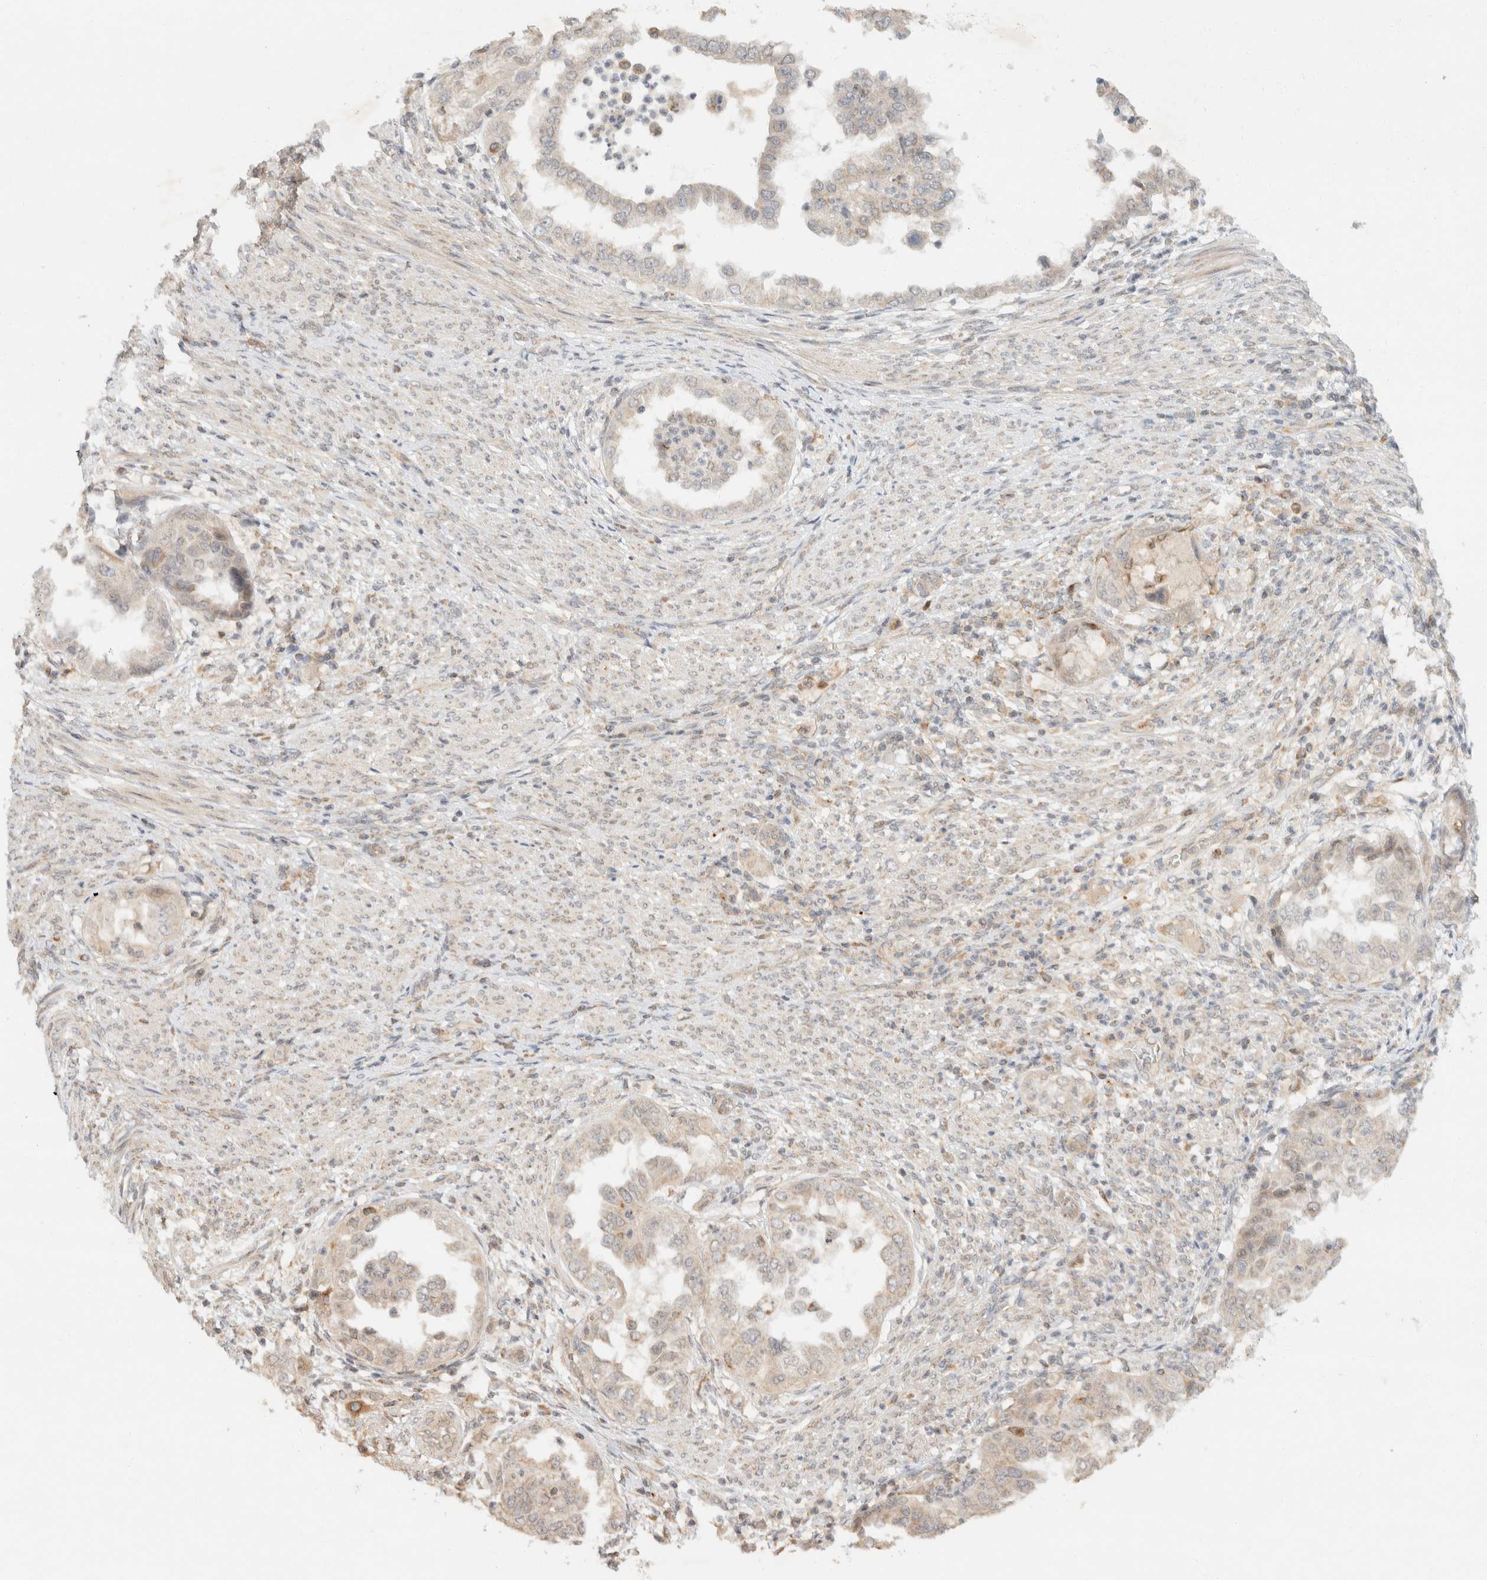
{"staining": {"intensity": "negative", "quantity": "none", "location": "none"}, "tissue": "endometrial cancer", "cell_type": "Tumor cells", "image_type": "cancer", "snomed": [{"axis": "morphology", "description": "Adenocarcinoma, NOS"}, {"axis": "topography", "description": "Endometrium"}], "caption": "Photomicrograph shows no significant protein expression in tumor cells of endometrial adenocarcinoma.", "gene": "TACC1", "patient": {"sex": "female", "age": 85}}